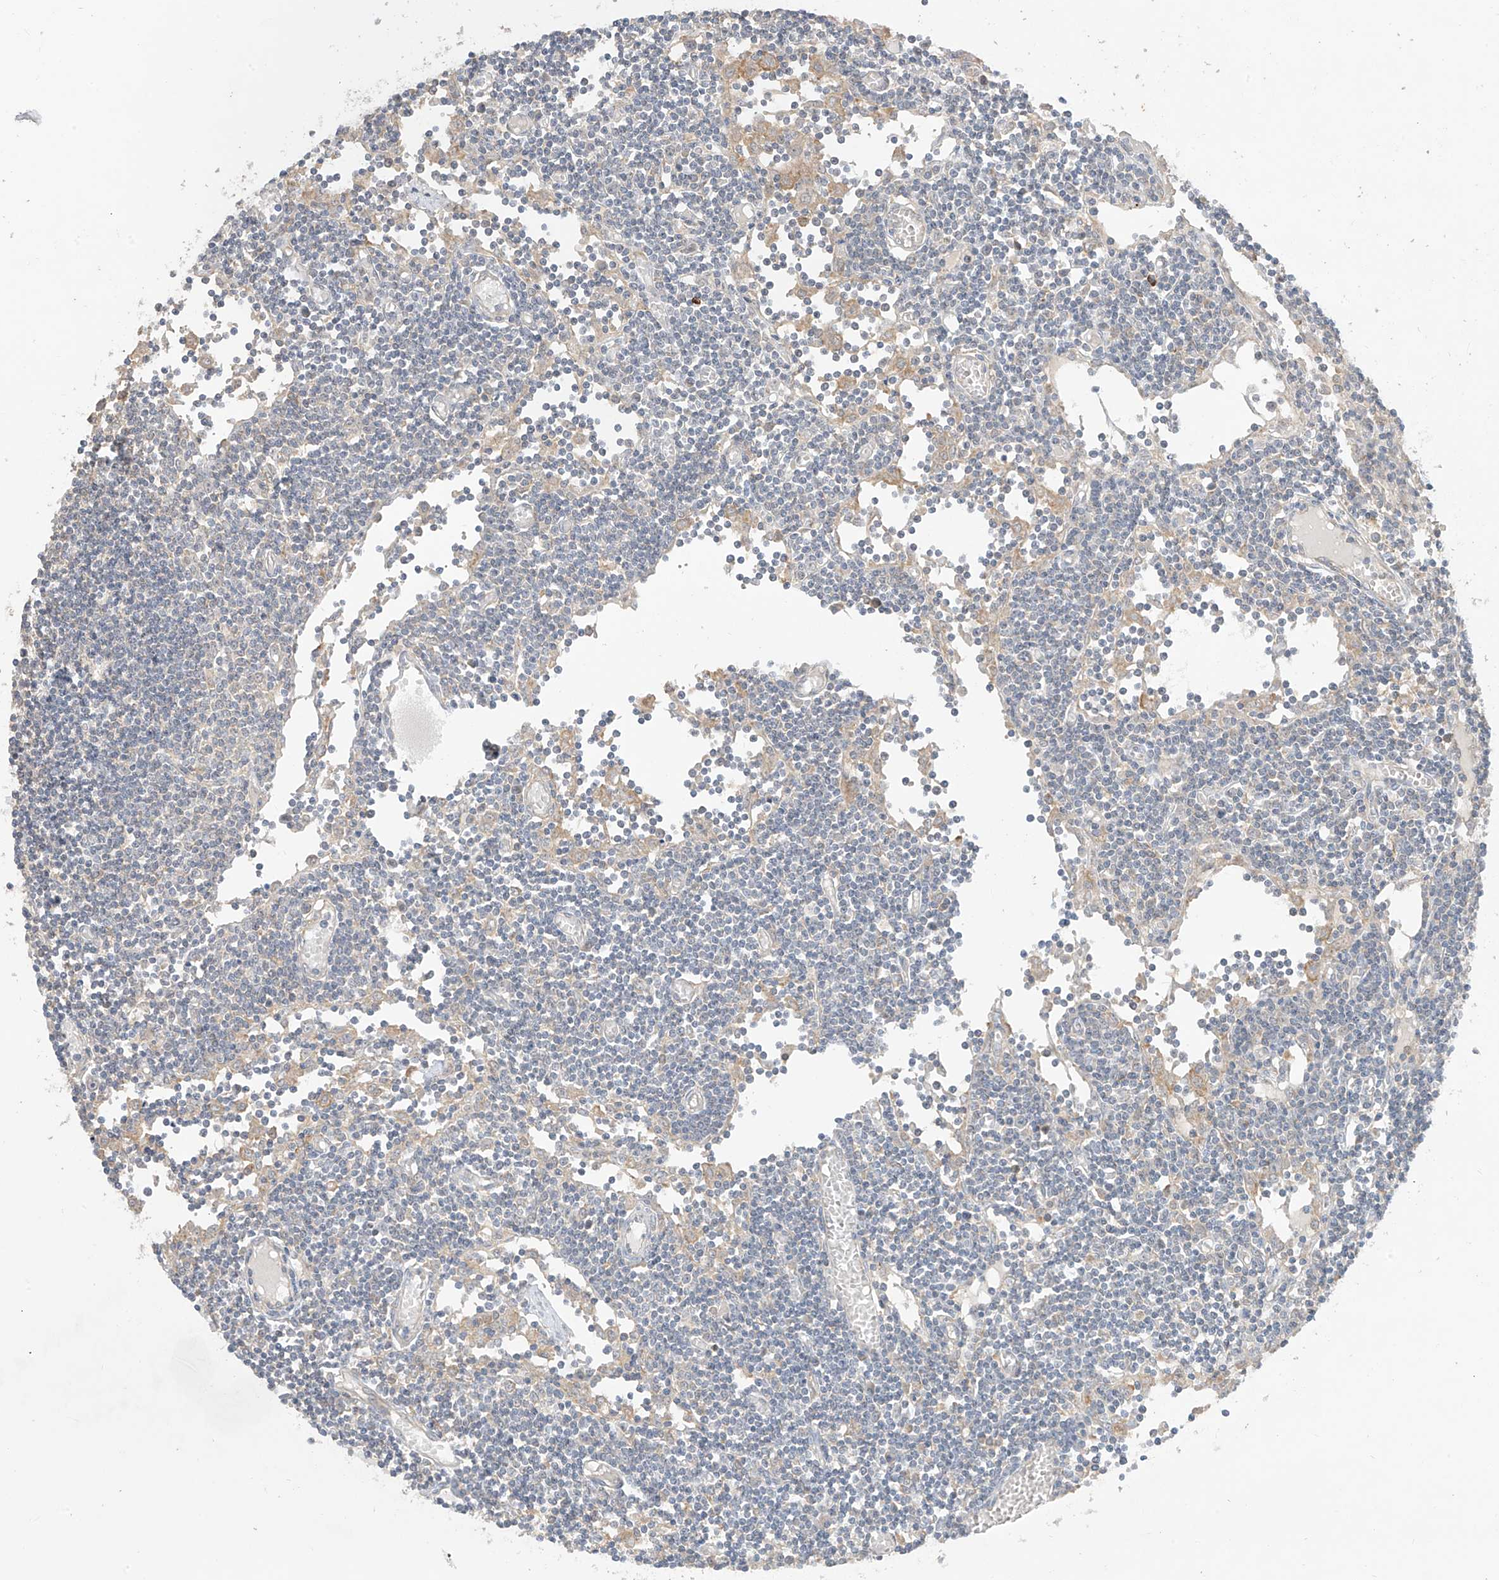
{"staining": {"intensity": "negative", "quantity": "none", "location": "none"}, "tissue": "lymph node", "cell_type": "Germinal center cells", "image_type": "normal", "snomed": [{"axis": "morphology", "description": "Normal tissue, NOS"}, {"axis": "topography", "description": "Lymph node"}], "caption": "Immunohistochemistry micrograph of normal lymph node: human lymph node stained with DAB (3,3'-diaminobenzidine) displays no significant protein positivity in germinal center cells. (Stains: DAB immunohistochemistry (IHC) with hematoxylin counter stain, Microscopy: brightfield microscopy at high magnification).", "gene": "ANGEL2", "patient": {"sex": "female", "age": 11}}